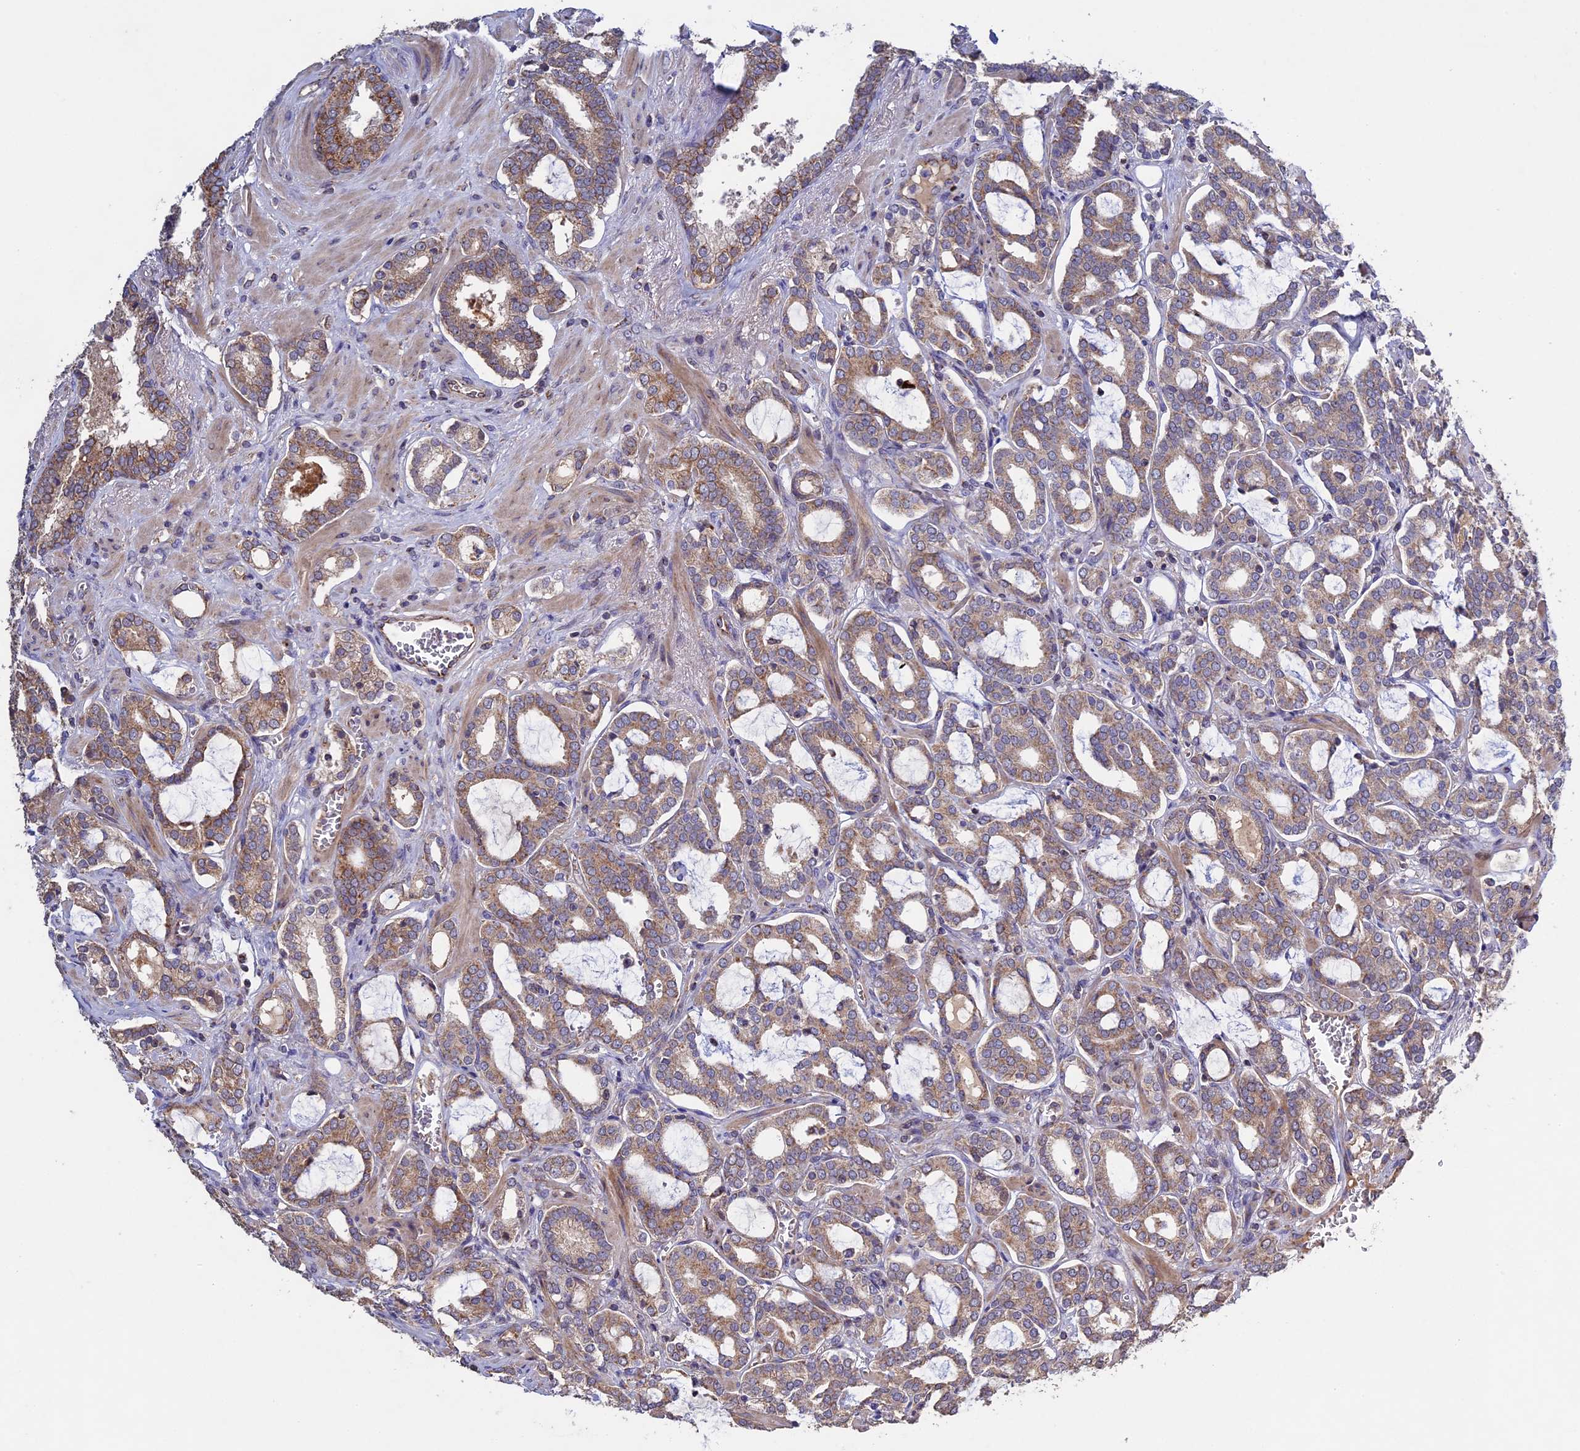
{"staining": {"intensity": "moderate", "quantity": ">75%", "location": "cytoplasmic/membranous"}, "tissue": "prostate cancer", "cell_type": "Tumor cells", "image_type": "cancer", "snomed": [{"axis": "morphology", "description": "Adenocarcinoma, High grade"}, {"axis": "topography", "description": "Prostate and seminal vesicle, NOS"}], "caption": "A medium amount of moderate cytoplasmic/membranous staining is identified in approximately >75% of tumor cells in prostate adenocarcinoma (high-grade) tissue. (DAB IHC, brown staining for protein, blue staining for nuclei).", "gene": "RNF17", "patient": {"sex": "male", "age": 67}}